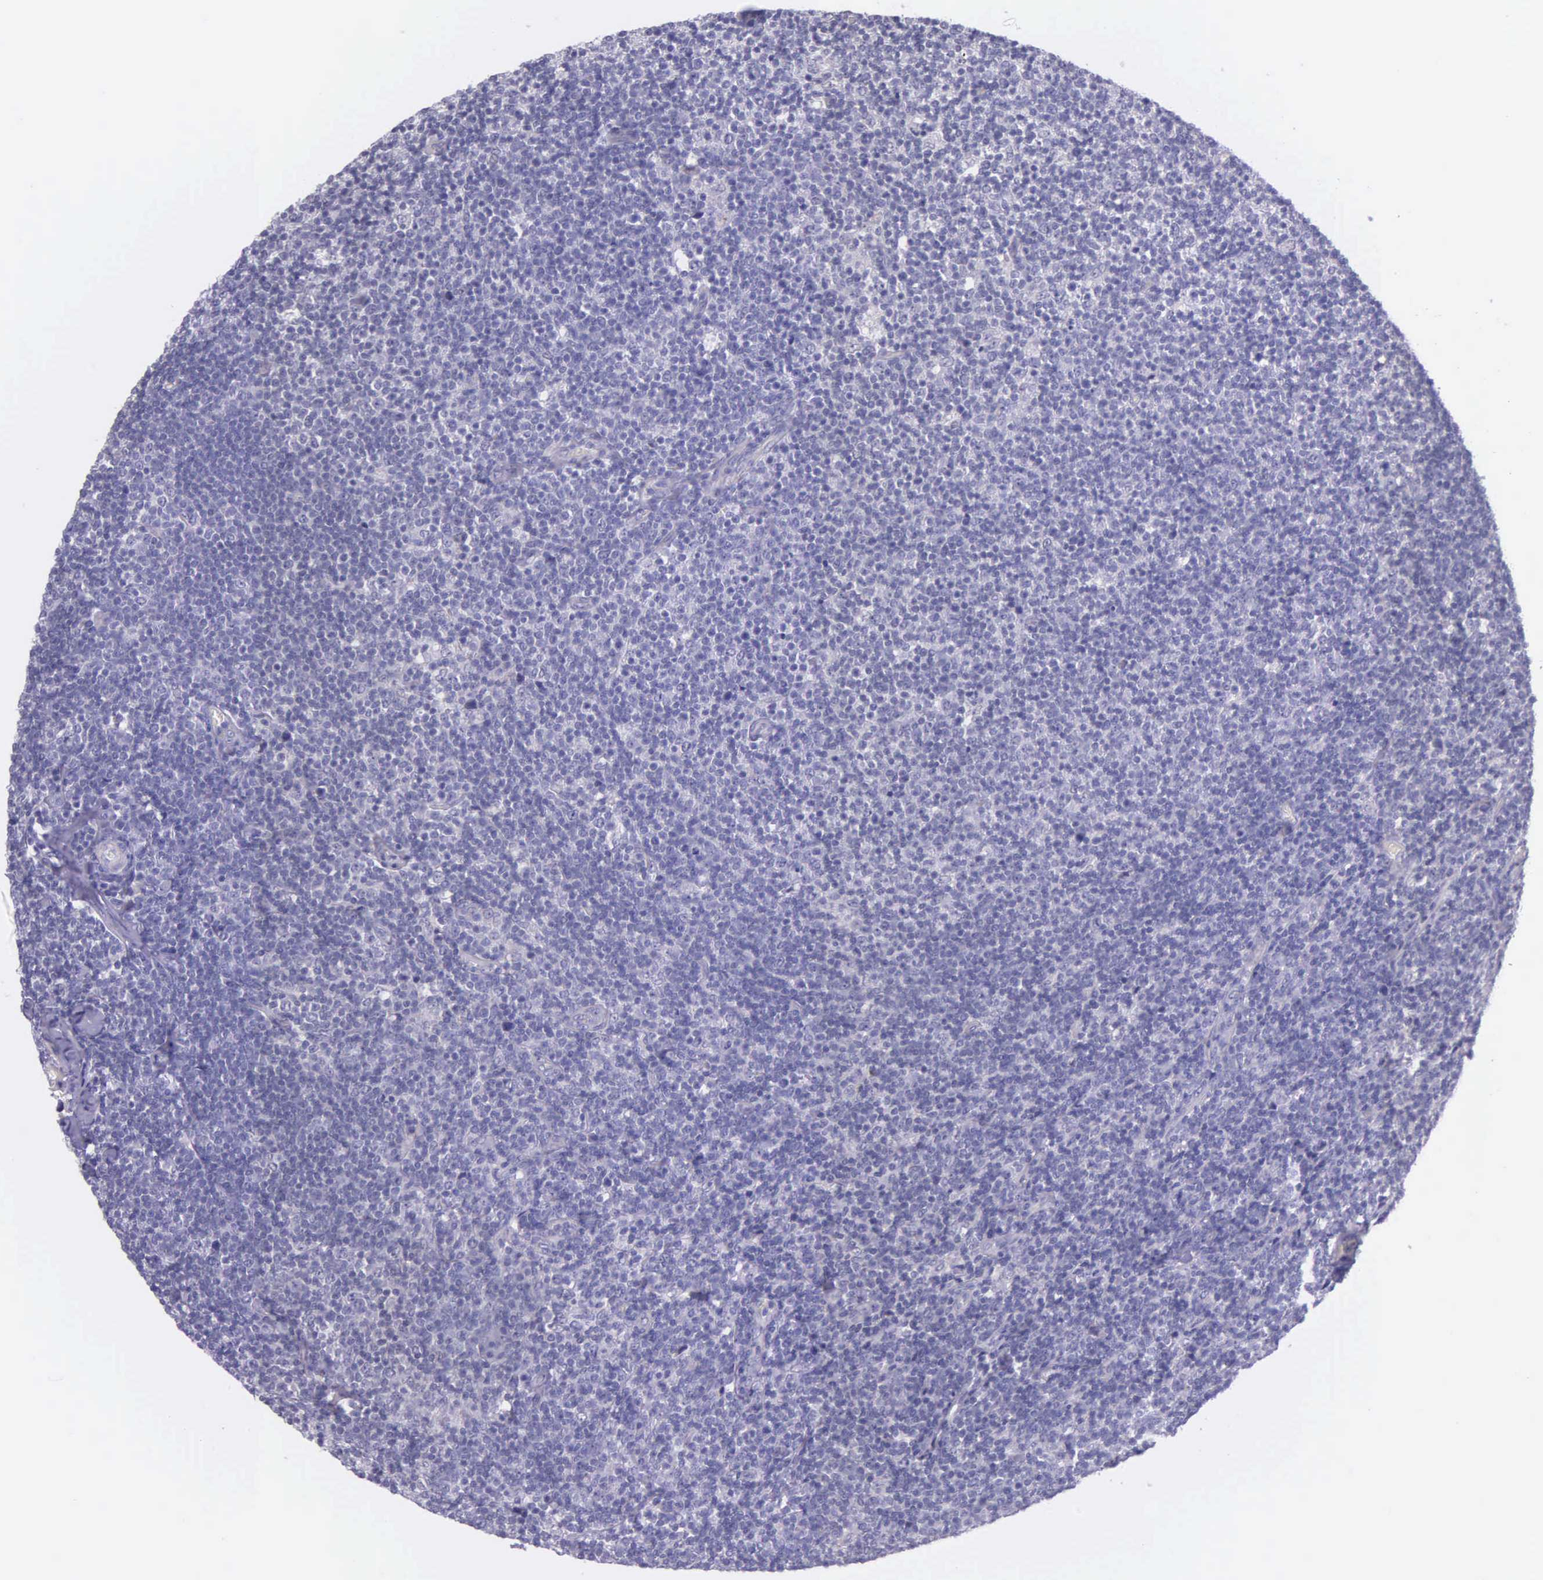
{"staining": {"intensity": "negative", "quantity": "none", "location": "none"}, "tissue": "lymphoma", "cell_type": "Tumor cells", "image_type": "cancer", "snomed": [{"axis": "morphology", "description": "Malignant lymphoma, non-Hodgkin's type, Low grade"}, {"axis": "topography", "description": "Lymph node"}], "caption": "Human malignant lymphoma, non-Hodgkin's type (low-grade) stained for a protein using IHC shows no positivity in tumor cells.", "gene": "THSD7A", "patient": {"sex": "male", "age": 74}}